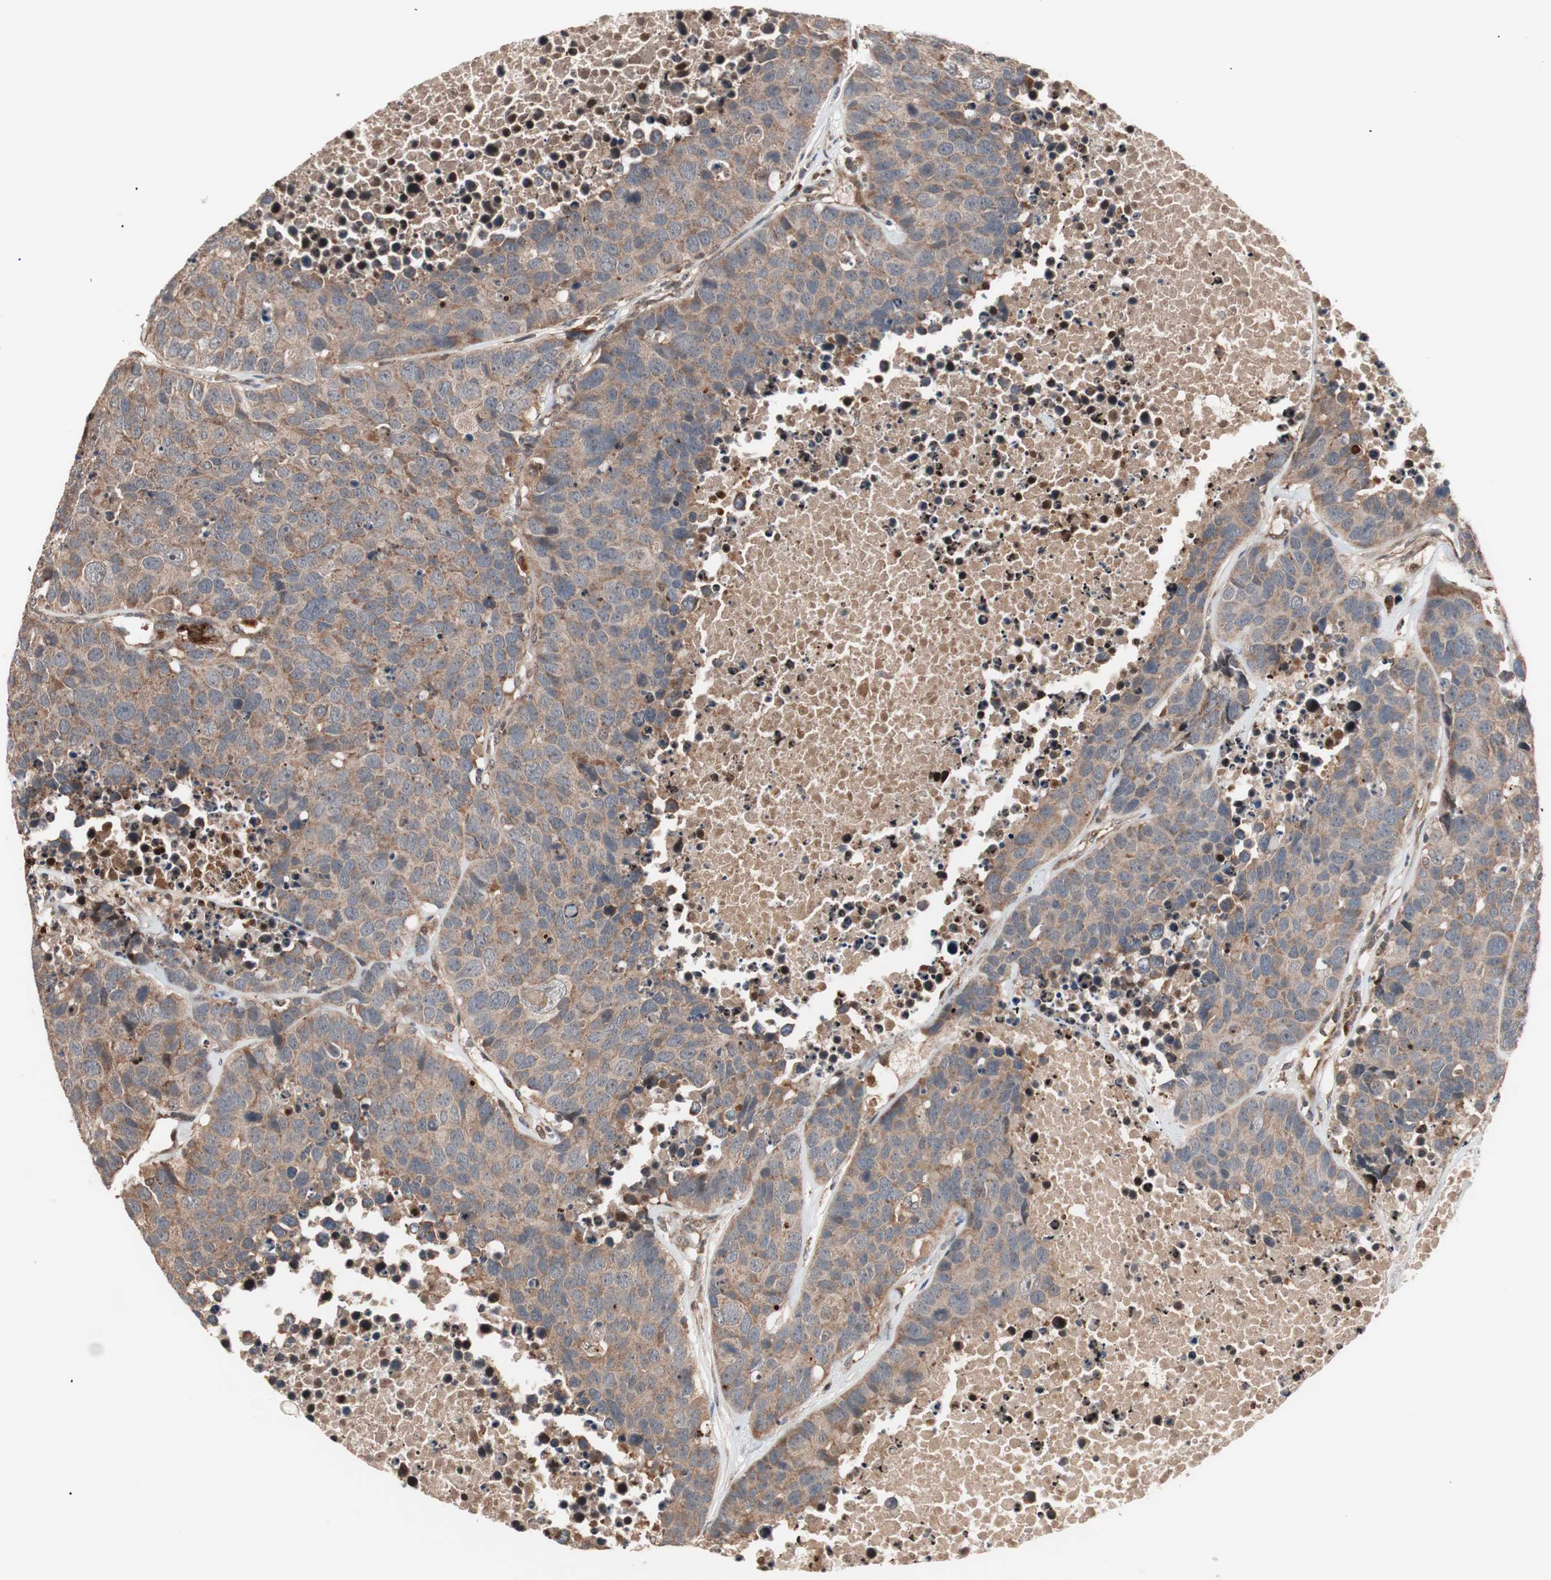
{"staining": {"intensity": "moderate", "quantity": ">75%", "location": "cytoplasmic/membranous"}, "tissue": "carcinoid", "cell_type": "Tumor cells", "image_type": "cancer", "snomed": [{"axis": "morphology", "description": "Carcinoid, malignant, NOS"}, {"axis": "topography", "description": "Lung"}], "caption": "Immunohistochemistry staining of malignant carcinoid, which displays medium levels of moderate cytoplasmic/membranous expression in approximately >75% of tumor cells indicating moderate cytoplasmic/membranous protein staining. The staining was performed using DAB (brown) for protein detection and nuclei were counterstained in hematoxylin (blue).", "gene": "NF2", "patient": {"sex": "male", "age": 60}}